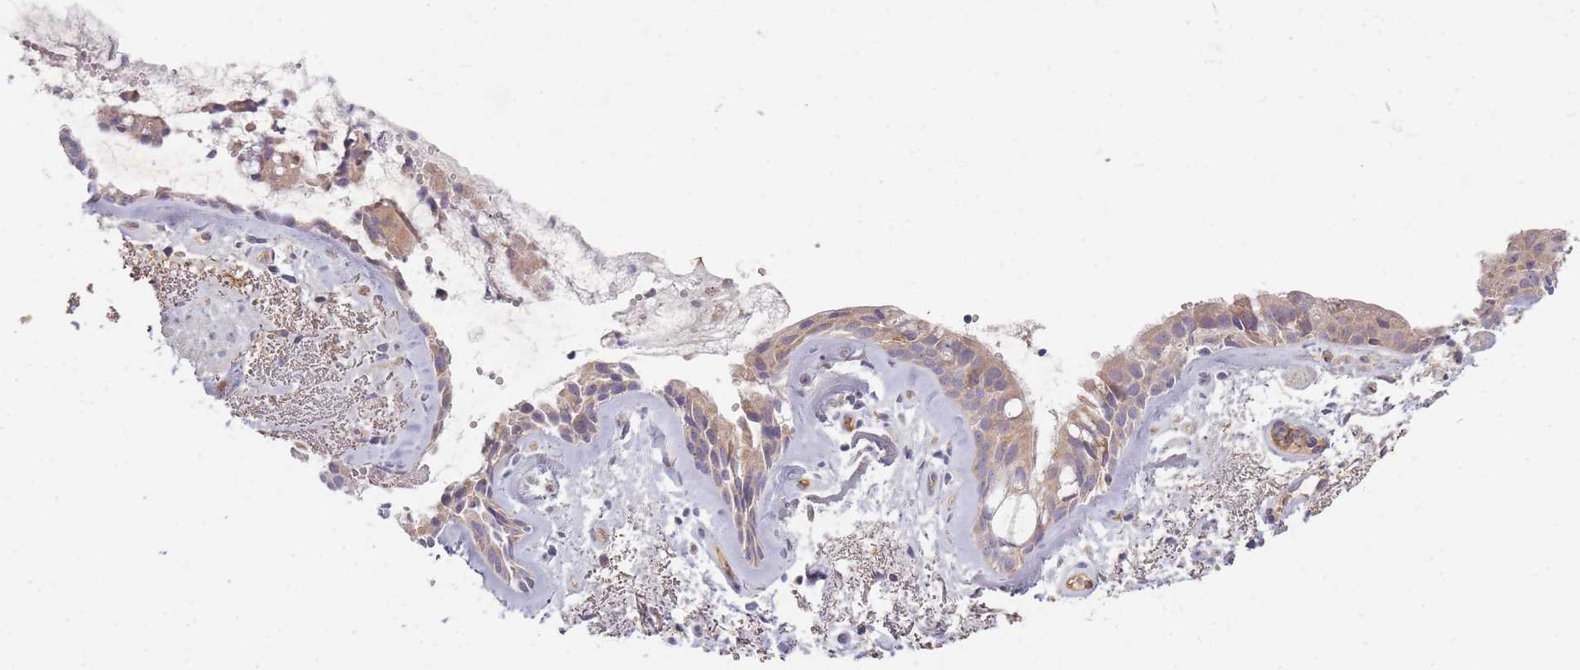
{"staining": {"intensity": "moderate", "quantity": ">75%", "location": "cytoplasmic/membranous"}, "tissue": "bronchus", "cell_type": "Respiratory epithelial cells", "image_type": "normal", "snomed": [{"axis": "morphology", "description": "Normal tissue, NOS"}, {"axis": "topography", "description": "Cartilage tissue"}, {"axis": "topography", "description": "Bronchus"}], "caption": "A brown stain highlights moderate cytoplasmic/membranous expression of a protein in respiratory epithelial cells of unremarkable human bronchus.", "gene": "SMIM14", "patient": {"sex": "female", "age": 66}}